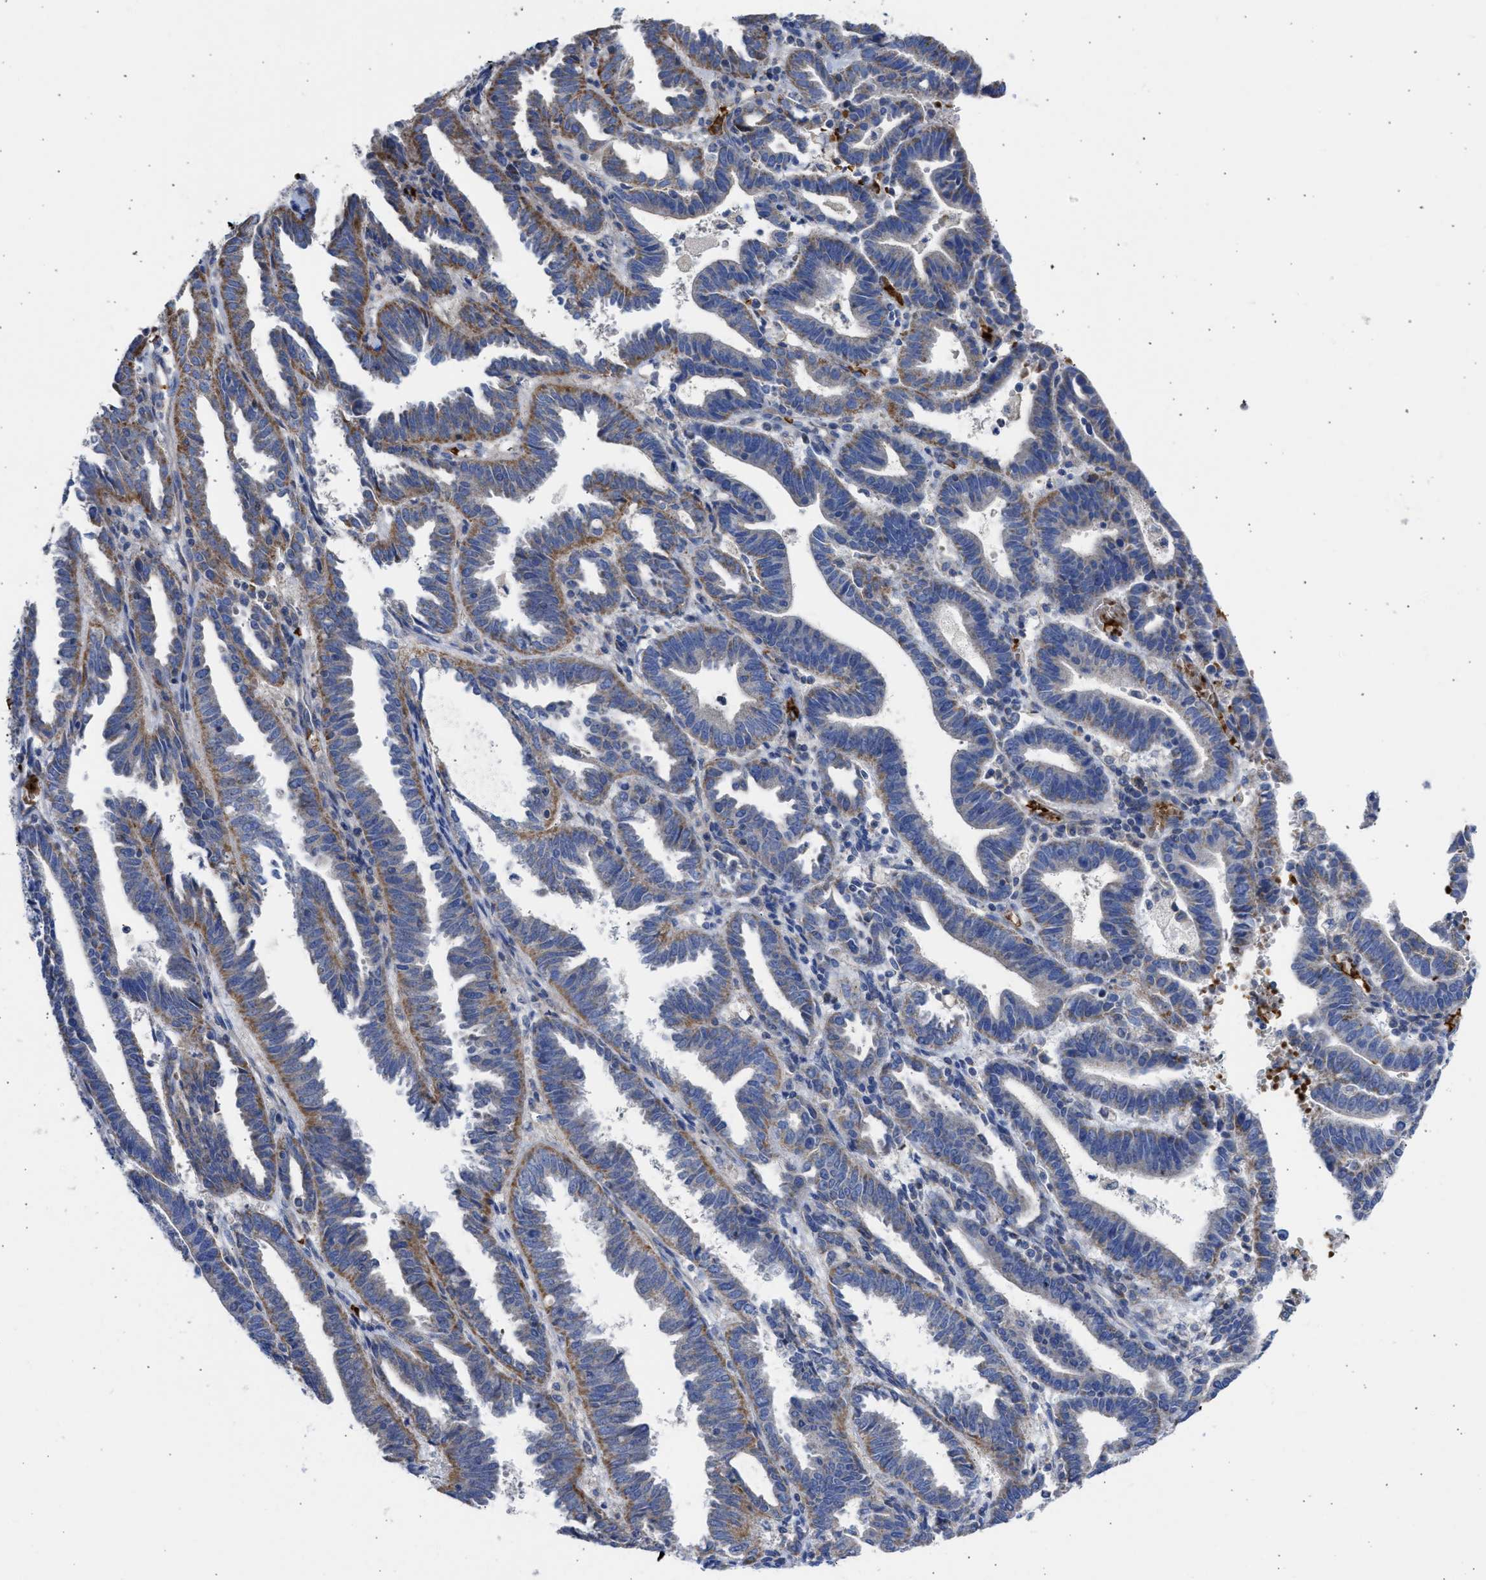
{"staining": {"intensity": "moderate", "quantity": "25%-75%", "location": "cytoplasmic/membranous"}, "tissue": "endometrial cancer", "cell_type": "Tumor cells", "image_type": "cancer", "snomed": [{"axis": "morphology", "description": "Adenocarcinoma, NOS"}, {"axis": "topography", "description": "Uterus"}], "caption": "Protein staining demonstrates moderate cytoplasmic/membranous expression in about 25%-75% of tumor cells in adenocarcinoma (endometrial).", "gene": "BTG3", "patient": {"sex": "female", "age": 83}}